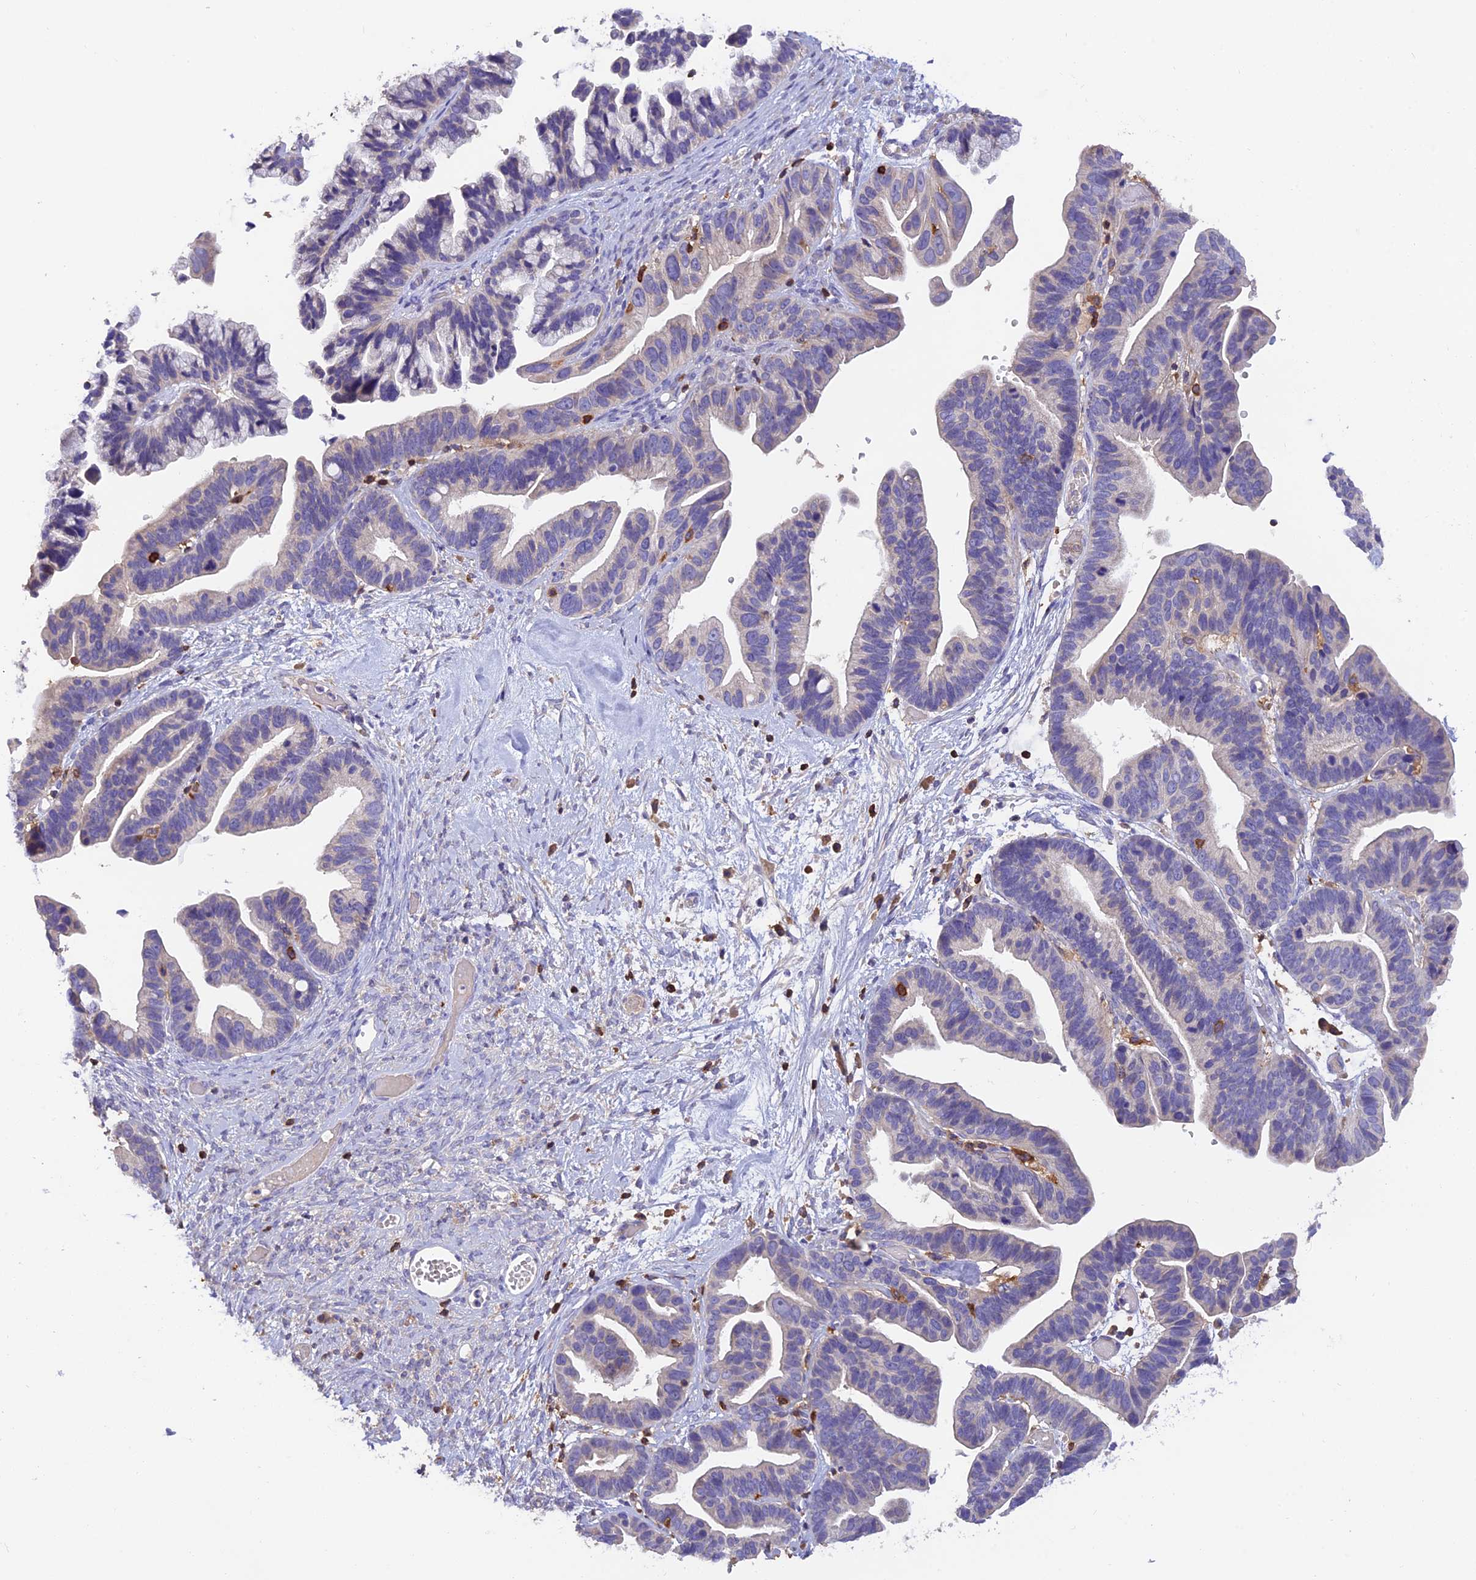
{"staining": {"intensity": "negative", "quantity": "none", "location": "none"}, "tissue": "ovarian cancer", "cell_type": "Tumor cells", "image_type": "cancer", "snomed": [{"axis": "morphology", "description": "Cystadenocarcinoma, serous, NOS"}, {"axis": "topography", "description": "Ovary"}], "caption": "Immunohistochemical staining of human ovarian cancer (serous cystadenocarcinoma) displays no significant expression in tumor cells.", "gene": "LPXN", "patient": {"sex": "female", "age": 56}}